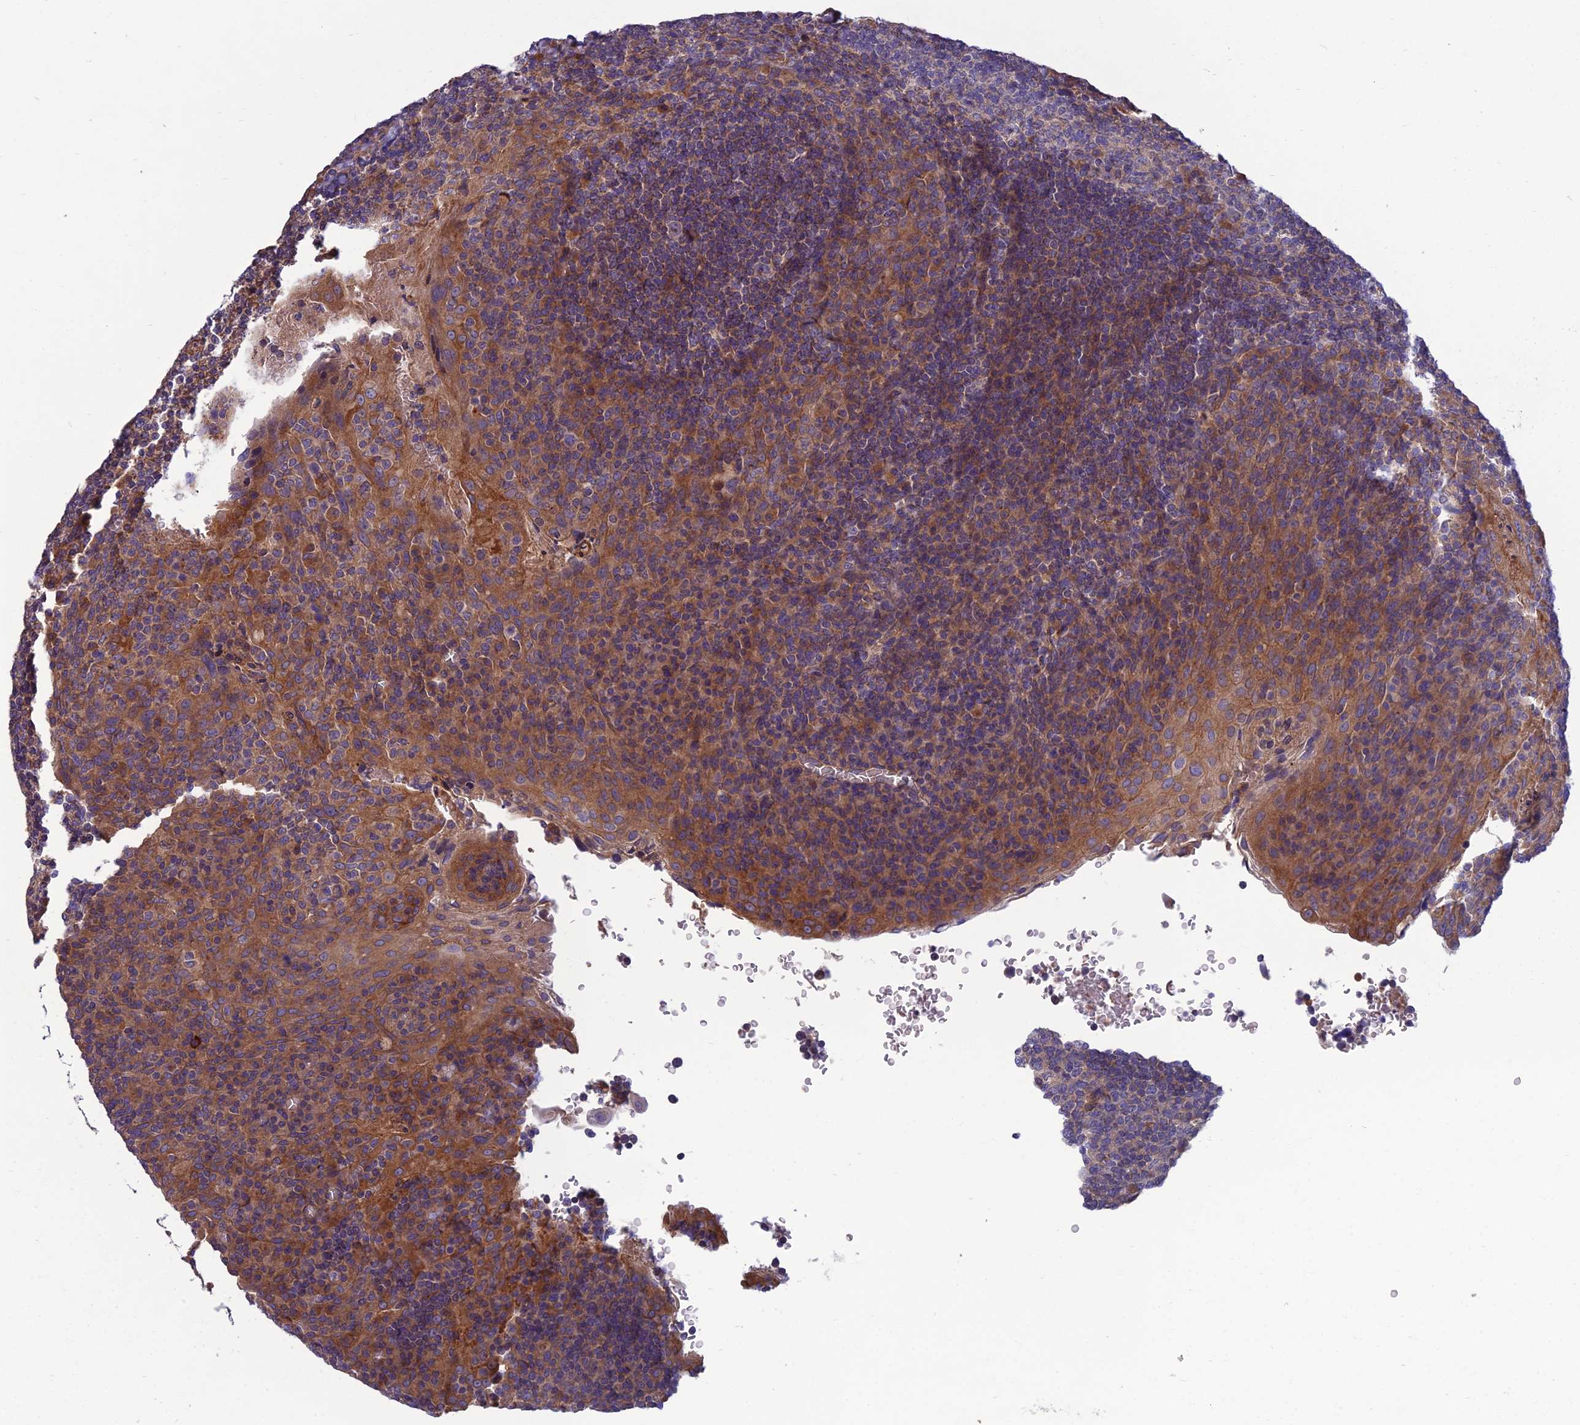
{"staining": {"intensity": "moderate", "quantity": "<25%", "location": "cytoplasmic/membranous"}, "tissue": "tonsil", "cell_type": "Germinal center cells", "image_type": "normal", "snomed": [{"axis": "morphology", "description": "Normal tissue, NOS"}, {"axis": "topography", "description": "Tonsil"}], "caption": "Moderate cytoplasmic/membranous protein positivity is appreciated in approximately <25% of germinal center cells in tonsil. Nuclei are stained in blue.", "gene": "WDR24", "patient": {"sex": "male", "age": 17}}